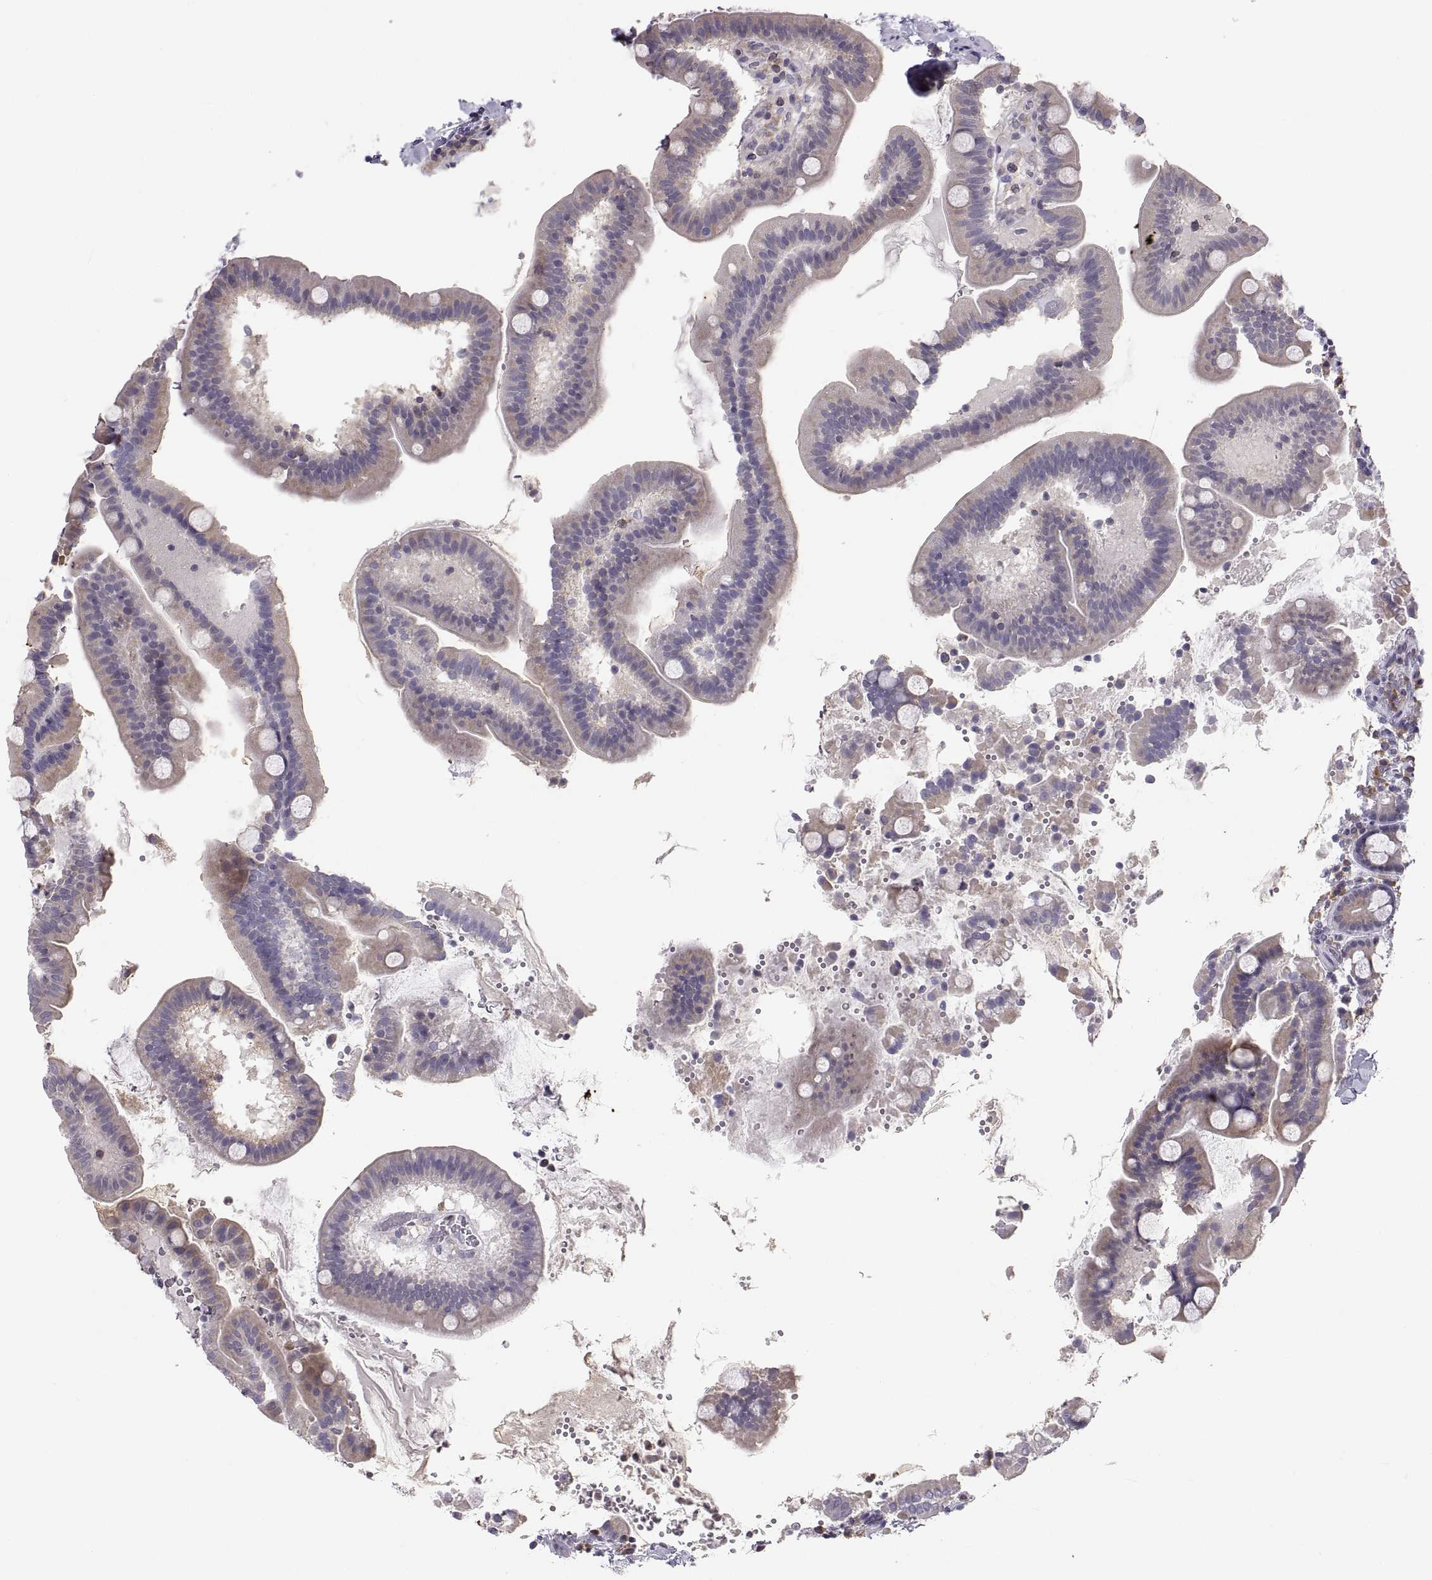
{"staining": {"intensity": "weak", "quantity": "25%-75%", "location": "cytoplasmic/membranous"}, "tissue": "duodenum", "cell_type": "Glandular cells", "image_type": "normal", "snomed": [{"axis": "morphology", "description": "Normal tissue, NOS"}, {"axis": "topography", "description": "Duodenum"}], "caption": "The immunohistochemical stain labels weak cytoplasmic/membranous positivity in glandular cells of benign duodenum. (IHC, brightfield microscopy, high magnification).", "gene": "ERO1A", "patient": {"sex": "male", "age": 59}}